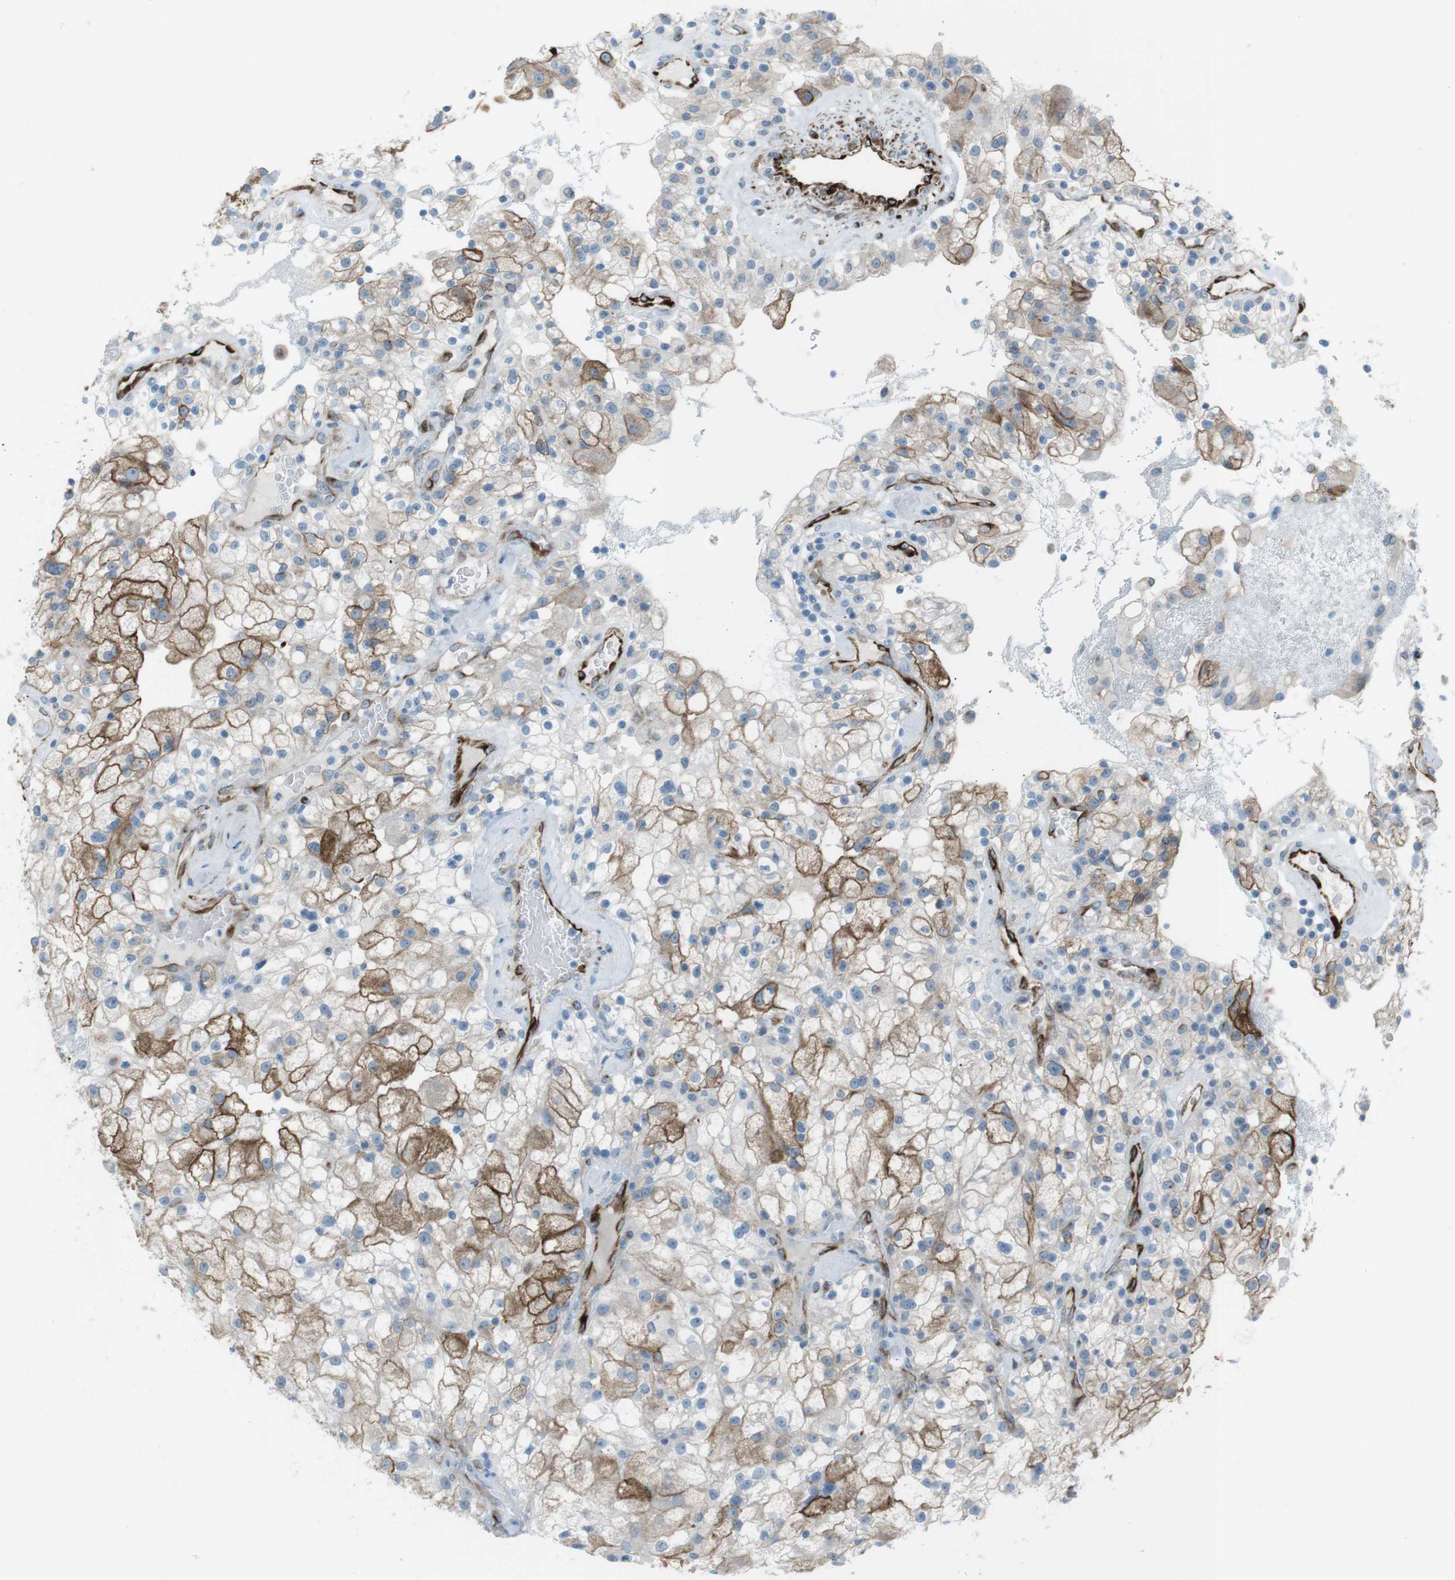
{"staining": {"intensity": "moderate", "quantity": "25%-75%", "location": "cytoplasmic/membranous"}, "tissue": "renal cancer", "cell_type": "Tumor cells", "image_type": "cancer", "snomed": [{"axis": "morphology", "description": "Adenocarcinoma, NOS"}, {"axis": "topography", "description": "Kidney"}], "caption": "Renal cancer (adenocarcinoma) tissue demonstrates moderate cytoplasmic/membranous expression in about 25%-75% of tumor cells Immunohistochemistry stains the protein in brown and the nuclei are stained blue.", "gene": "TUBB2A", "patient": {"sex": "female", "age": 52}}